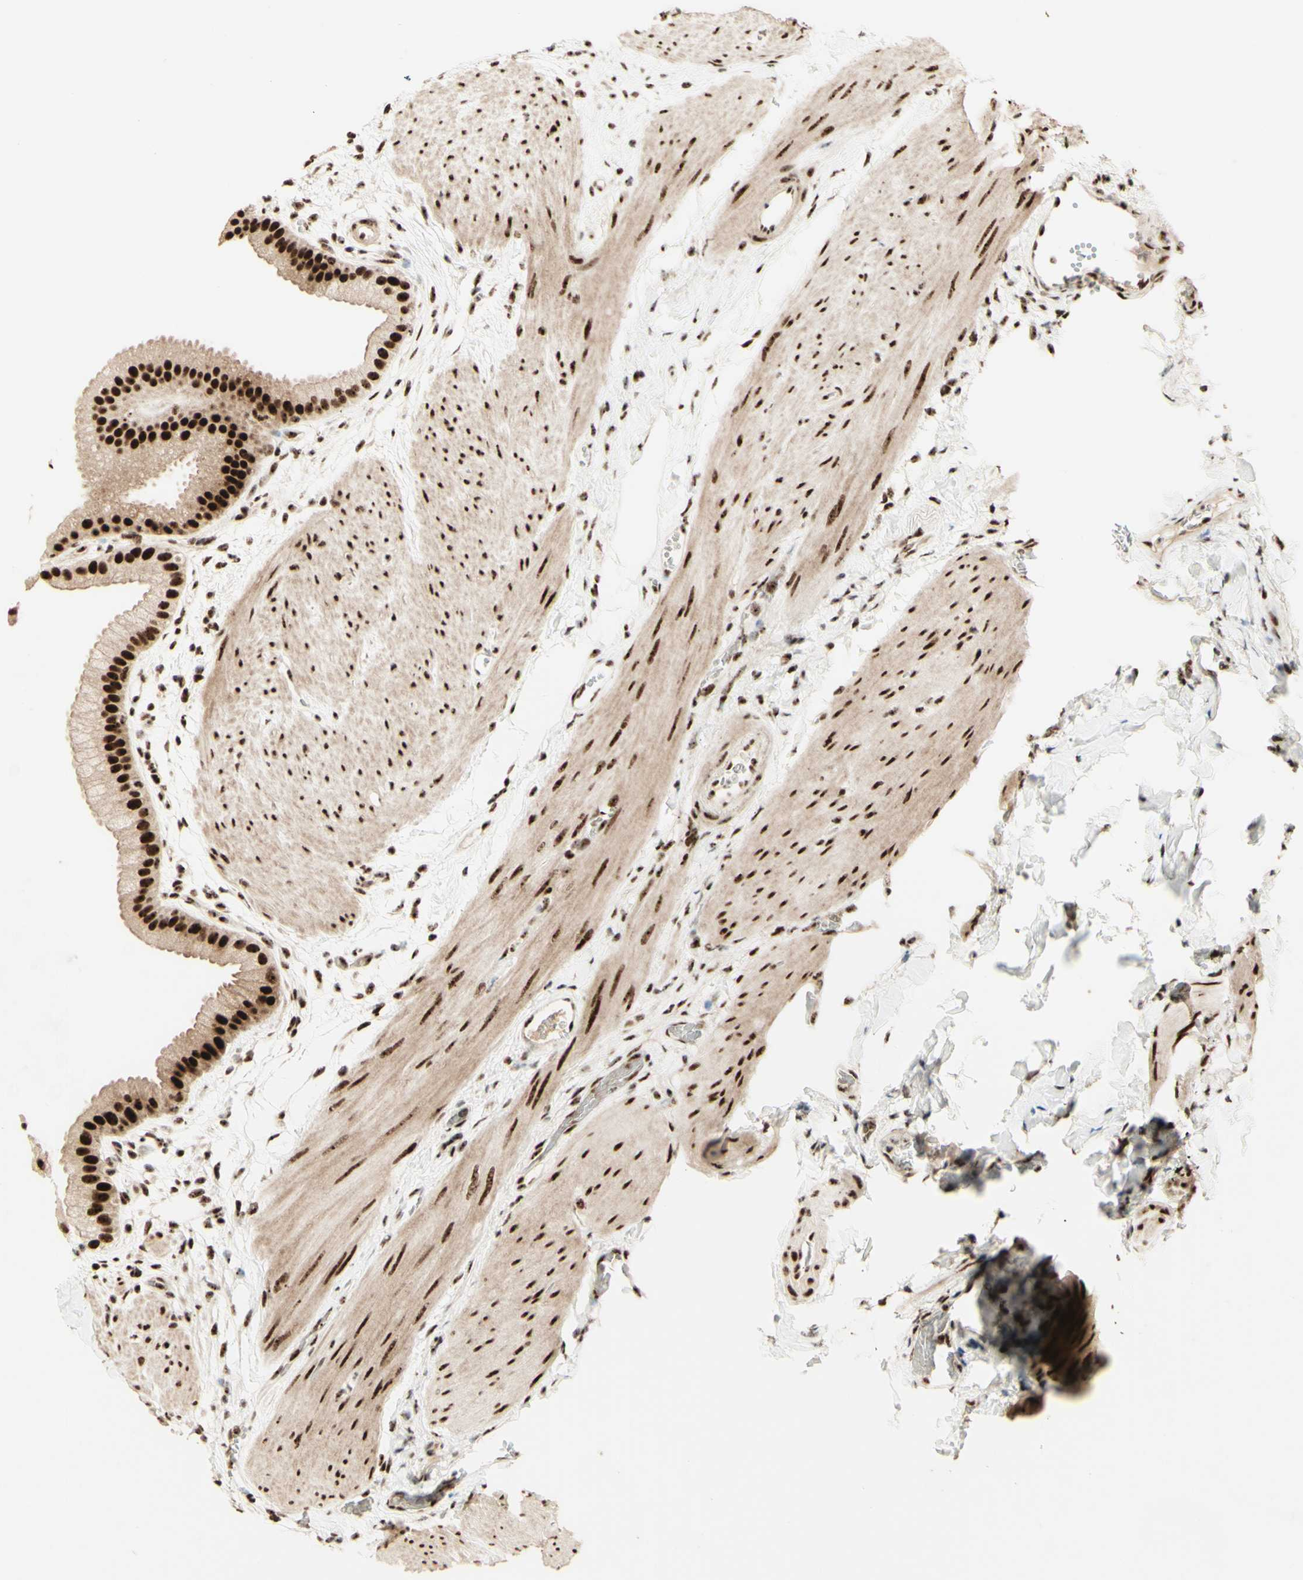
{"staining": {"intensity": "strong", "quantity": ">75%", "location": "cytoplasmic/membranous,nuclear"}, "tissue": "gallbladder", "cell_type": "Glandular cells", "image_type": "normal", "snomed": [{"axis": "morphology", "description": "Normal tissue, NOS"}, {"axis": "topography", "description": "Gallbladder"}], "caption": "Brown immunohistochemical staining in normal human gallbladder displays strong cytoplasmic/membranous,nuclear expression in about >75% of glandular cells.", "gene": "DHX9", "patient": {"sex": "female", "age": 64}}